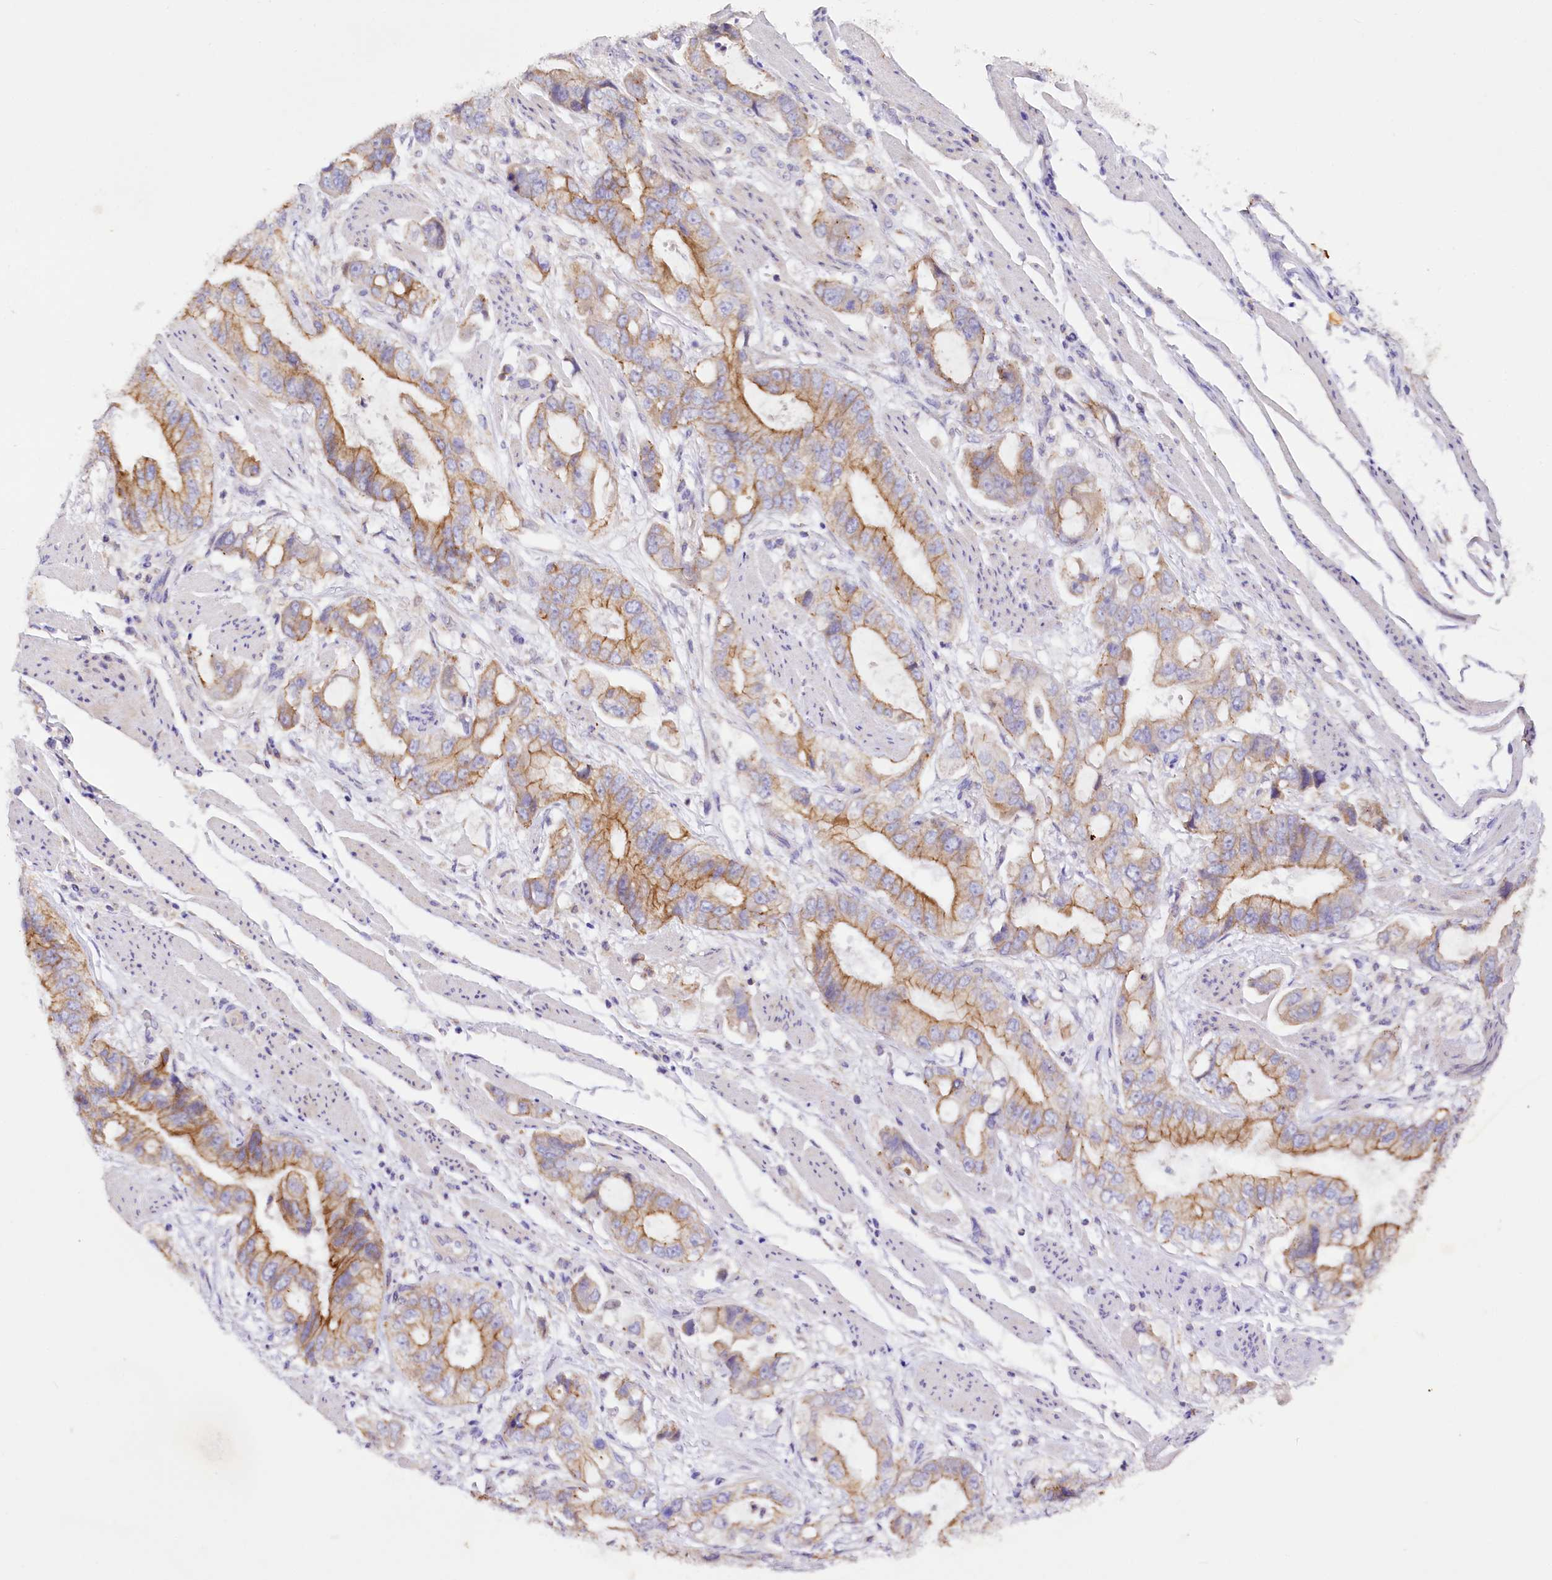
{"staining": {"intensity": "moderate", "quantity": "25%-75%", "location": "cytoplasmic/membranous"}, "tissue": "stomach cancer", "cell_type": "Tumor cells", "image_type": "cancer", "snomed": [{"axis": "morphology", "description": "Adenocarcinoma, NOS"}, {"axis": "topography", "description": "Stomach"}], "caption": "Adenocarcinoma (stomach) stained with a protein marker demonstrates moderate staining in tumor cells.", "gene": "SACM1L", "patient": {"sex": "male", "age": 62}}